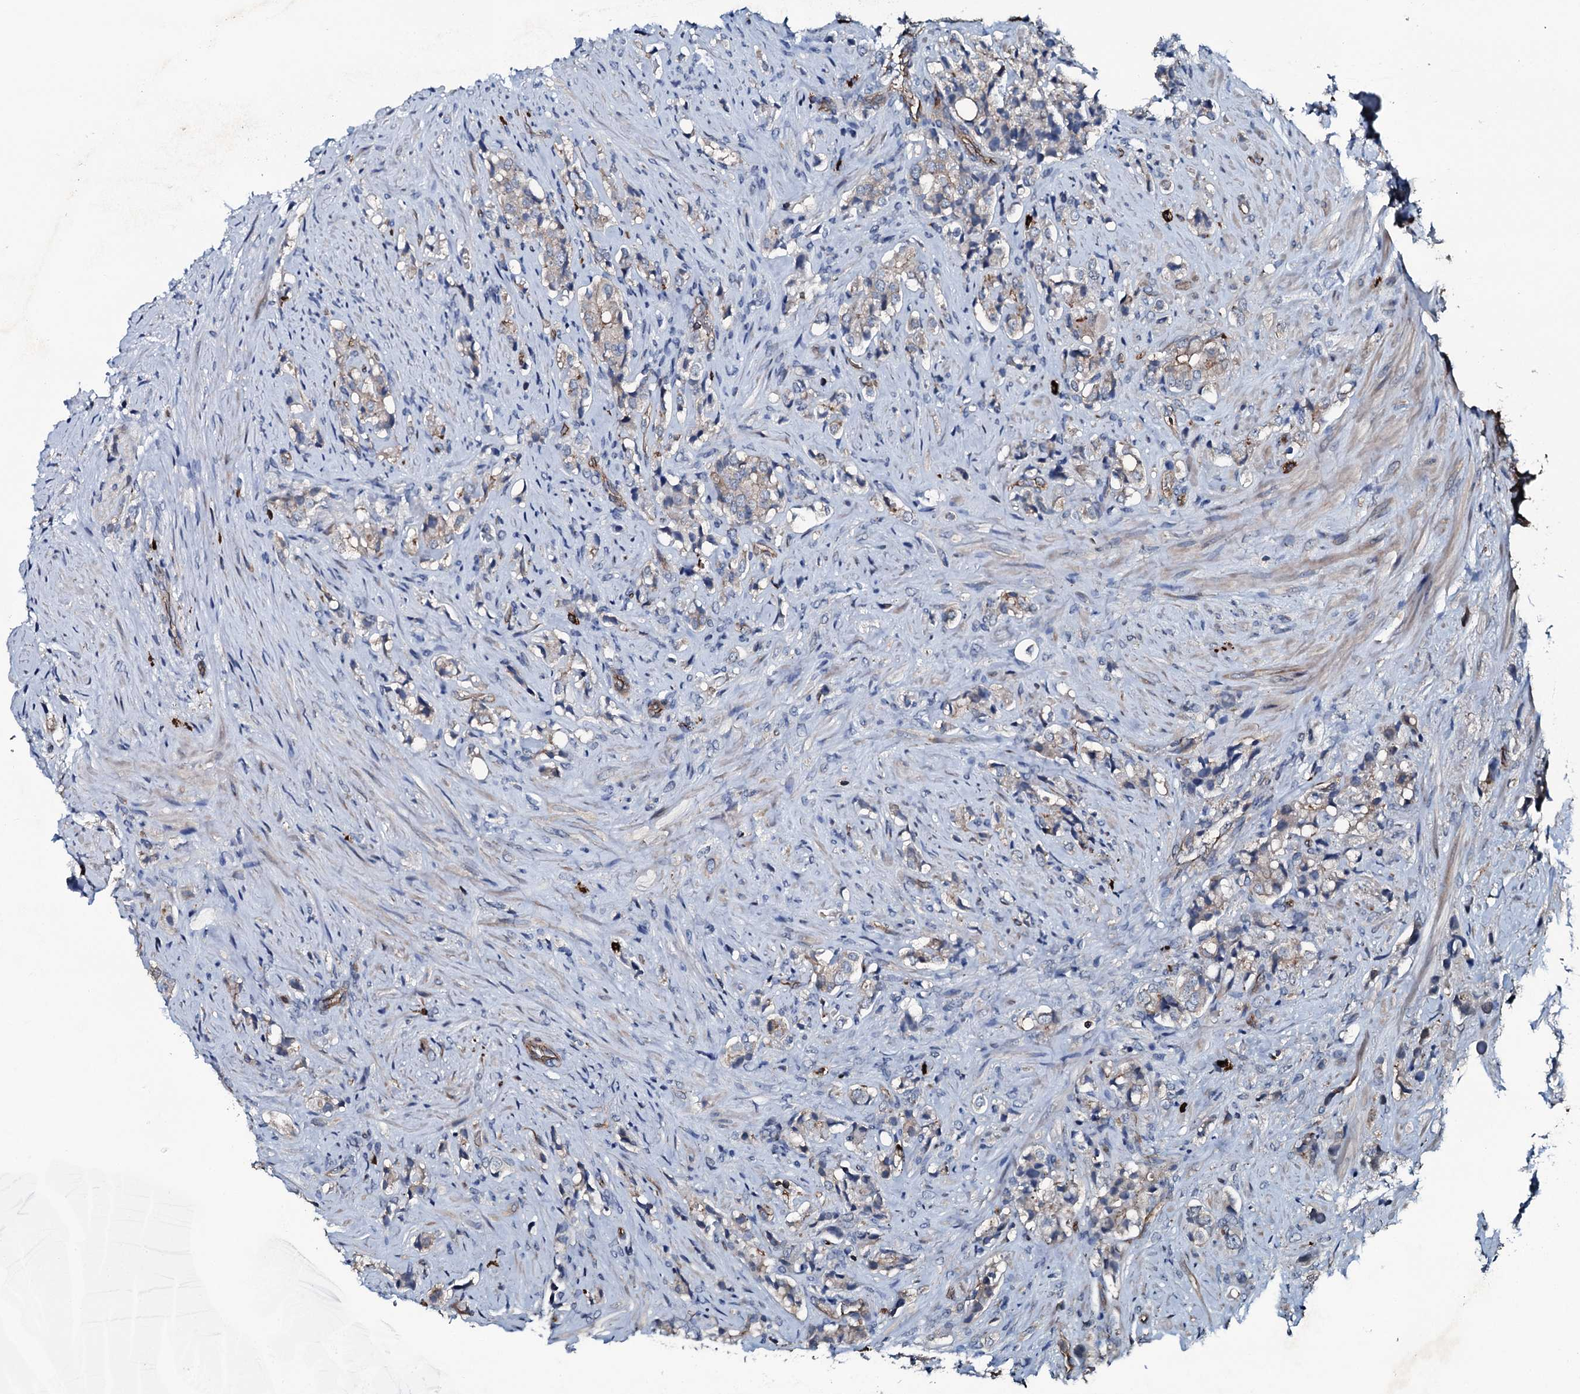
{"staining": {"intensity": "weak", "quantity": "<25%", "location": "cytoplasmic/membranous"}, "tissue": "prostate cancer", "cell_type": "Tumor cells", "image_type": "cancer", "snomed": [{"axis": "morphology", "description": "Adenocarcinoma, High grade"}, {"axis": "topography", "description": "Prostate"}], "caption": "Immunohistochemistry (IHC) histopathology image of human high-grade adenocarcinoma (prostate) stained for a protein (brown), which shows no positivity in tumor cells.", "gene": "SLC25A38", "patient": {"sex": "male", "age": 65}}